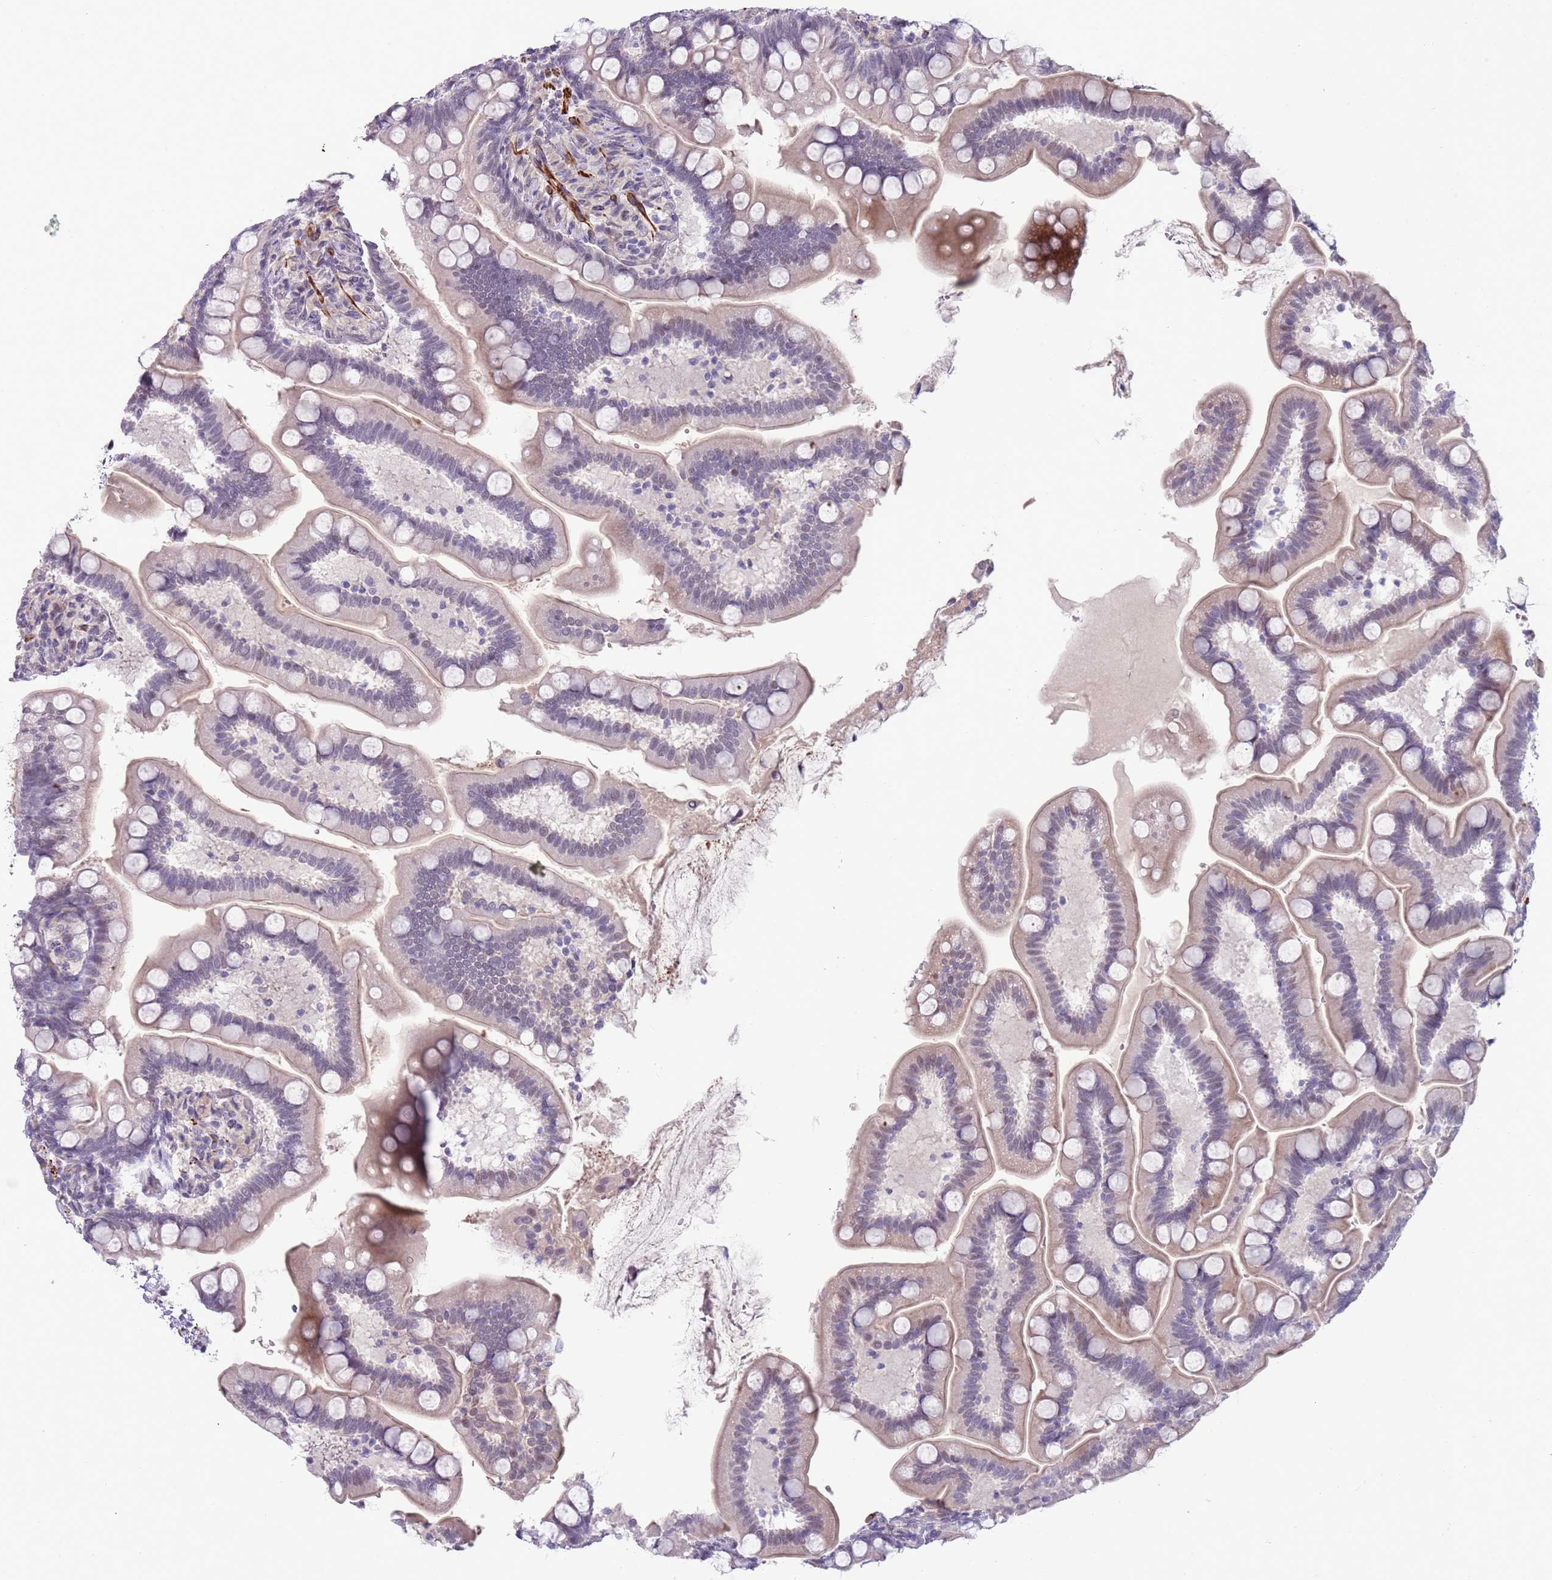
{"staining": {"intensity": "negative", "quantity": "none", "location": "none"}, "tissue": "small intestine", "cell_type": "Glandular cells", "image_type": "normal", "snomed": [{"axis": "morphology", "description": "Normal tissue, NOS"}, {"axis": "topography", "description": "Small intestine"}], "caption": "This is a histopathology image of immunohistochemistry staining of unremarkable small intestine, which shows no positivity in glandular cells.", "gene": "ENSG00000271254", "patient": {"sex": "female", "age": 64}}